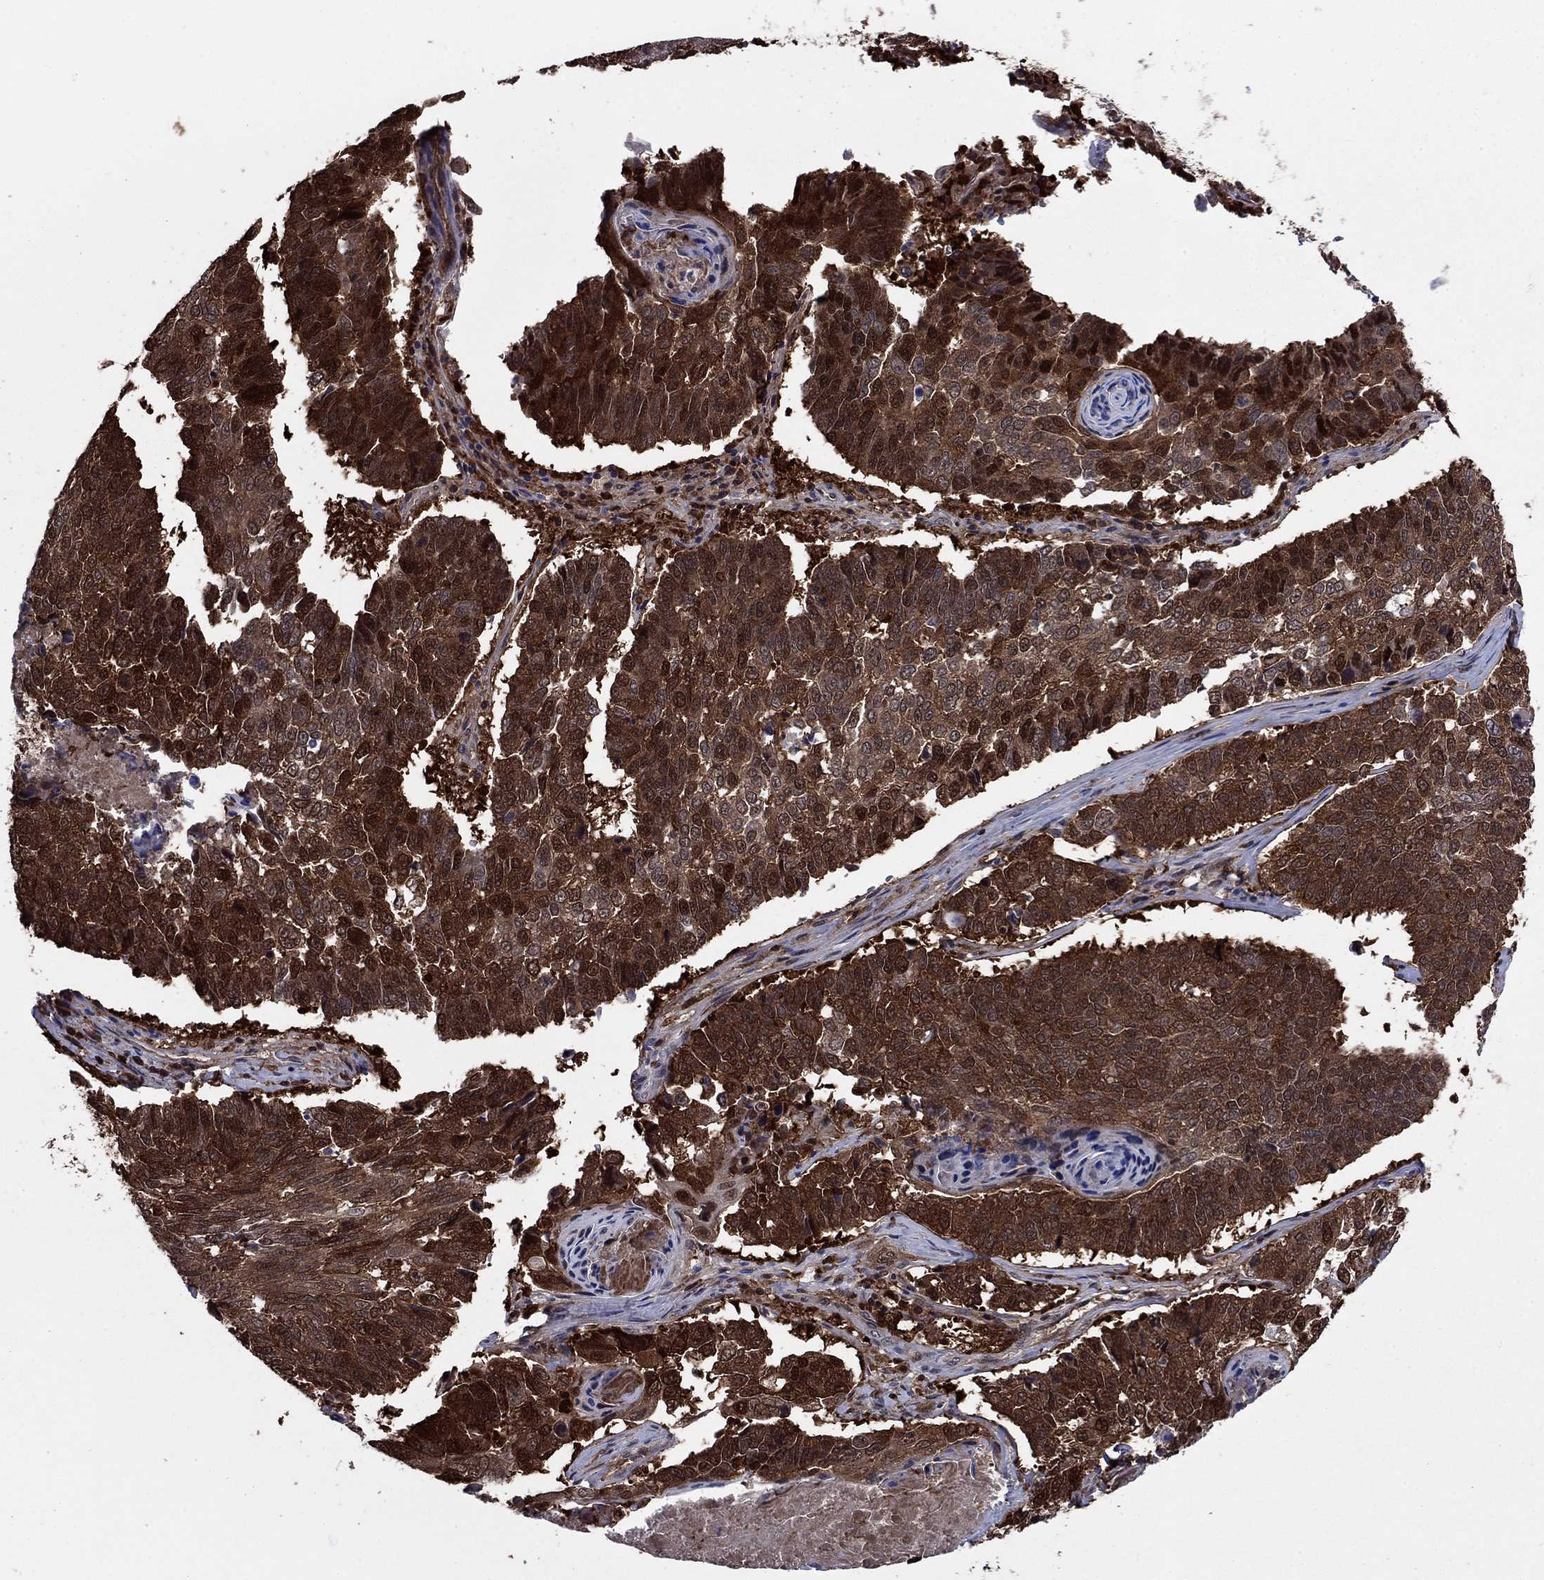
{"staining": {"intensity": "strong", "quantity": ">75%", "location": "cytoplasmic/membranous"}, "tissue": "lung cancer", "cell_type": "Tumor cells", "image_type": "cancer", "snomed": [{"axis": "morphology", "description": "Squamous cell carcinoma, NOS"}, {"axis": "topography", "description": "Lung"}], "caption": "Strong cytoplasmic/membranous positivity for a protein is identified in about >75% of tumor cells of lung cancer (squamous cell carcinoma) using immunohistochemistry (IHC).", "gene": "CACYBP", "patient": {"sex": "male", "age": 73}}